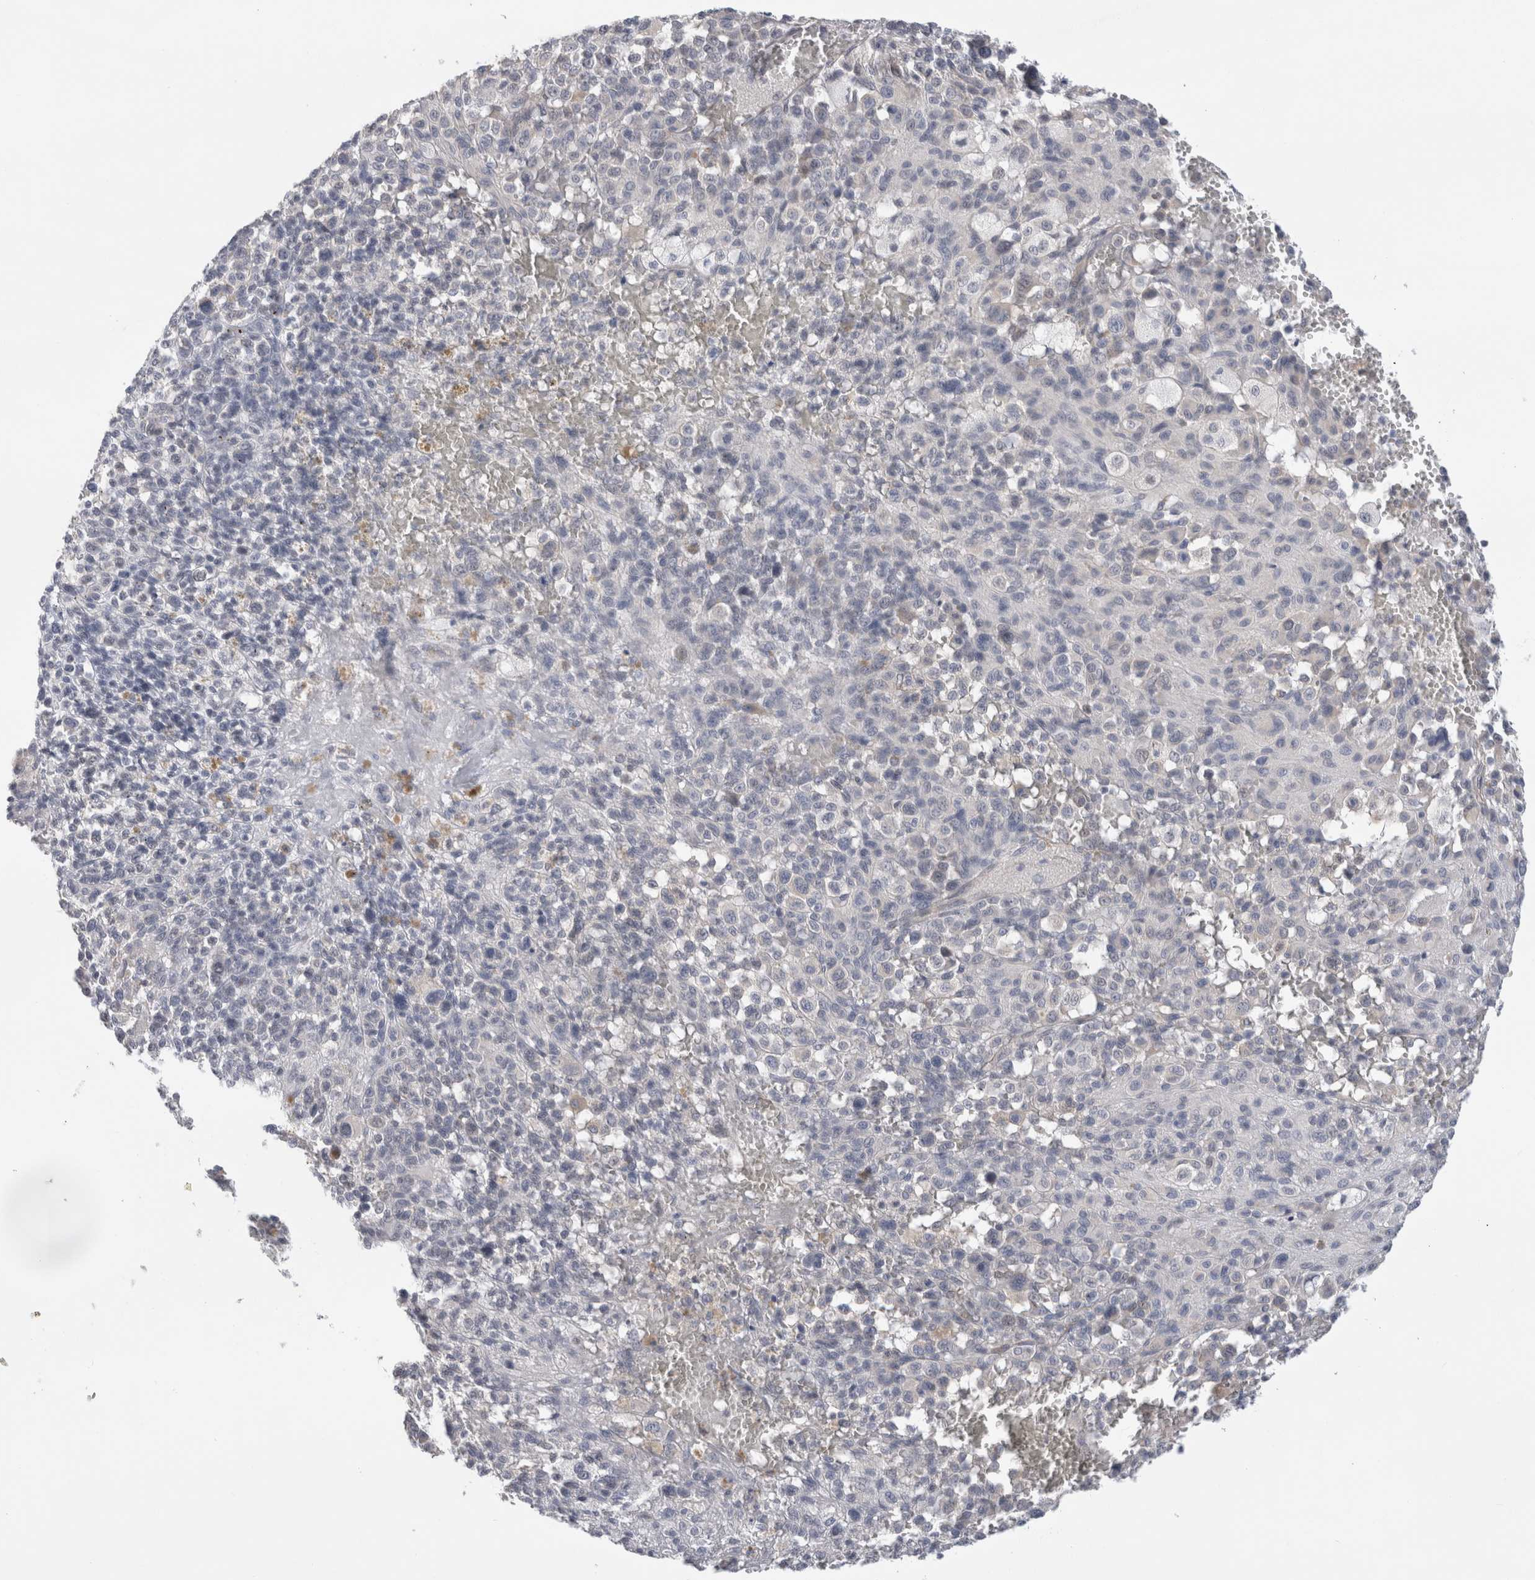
{"staining": {"intensity": "negative", "quantity": "none", "location": "none"}, "tissue": "melanoma", "cell_type": "Tumor cells", "image_type": "cancer", "snomed": [{"axis": "morphology", "description": "Malignant melanoma, Metastatic site"}, {"axis": "topography", "description": "Skin"}], "caption": "Malignant melanoma (metastatic site) stained for a protein using IHC shows no staining tumor cells.", "gene": "SYTL5", "patient": {"sex": "female", "age": 74}}